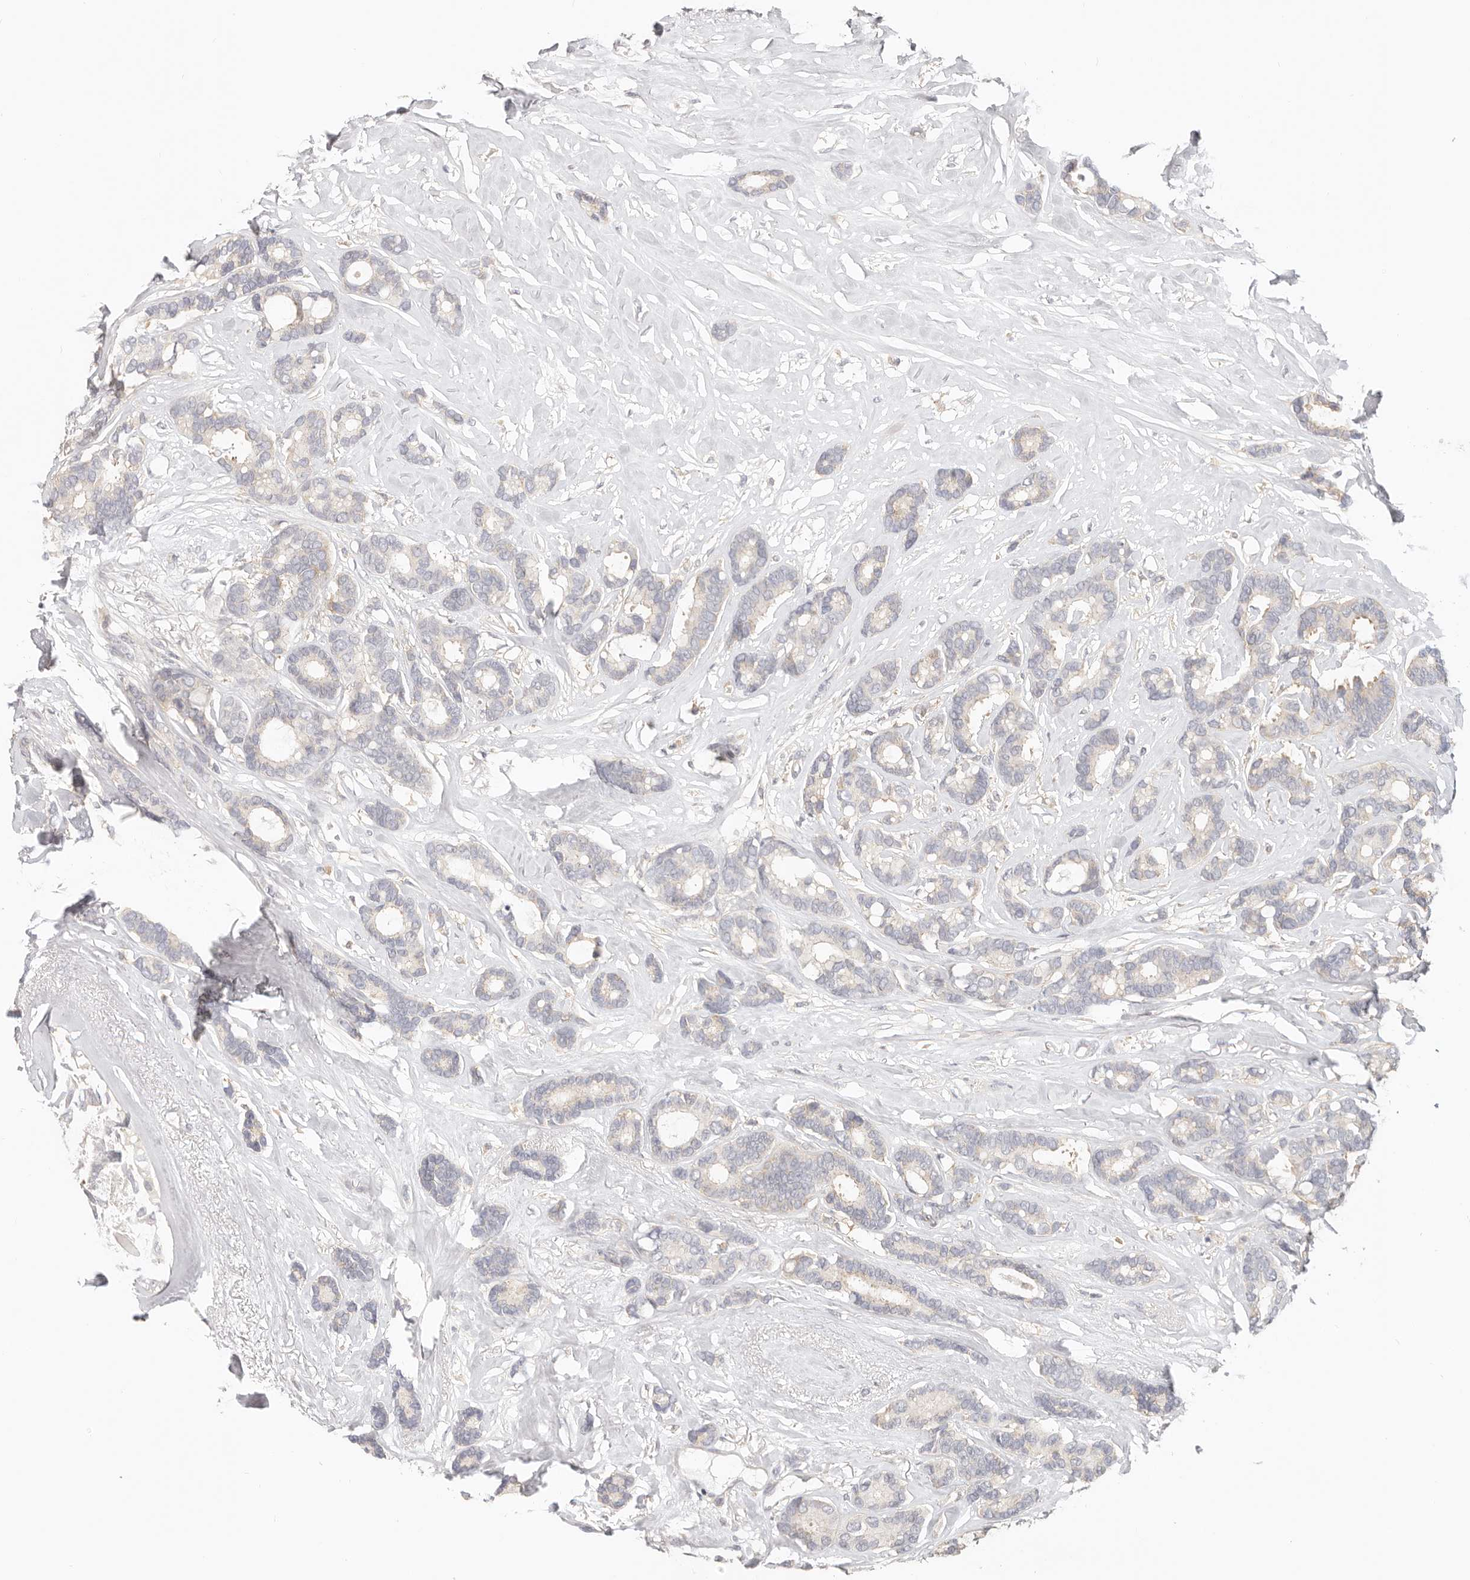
{"staining": {"intensity": "negative", "quantity": "none", "location": "none"}, "tissue": "breast cancer", "cell_type": "Tumor cells", "image_type": "cancer", "snomed": [{"axis": "morphology", "description": "Duct carcinoma"}, {"axis": "topography", "description": "Breast"}], "caption": "The histopathology image displays no significant positivity in tumor cells of breast intraductal carcinoma.", "gene": "DTNBP1", "patient": {"sex": "female", "age": 87}}